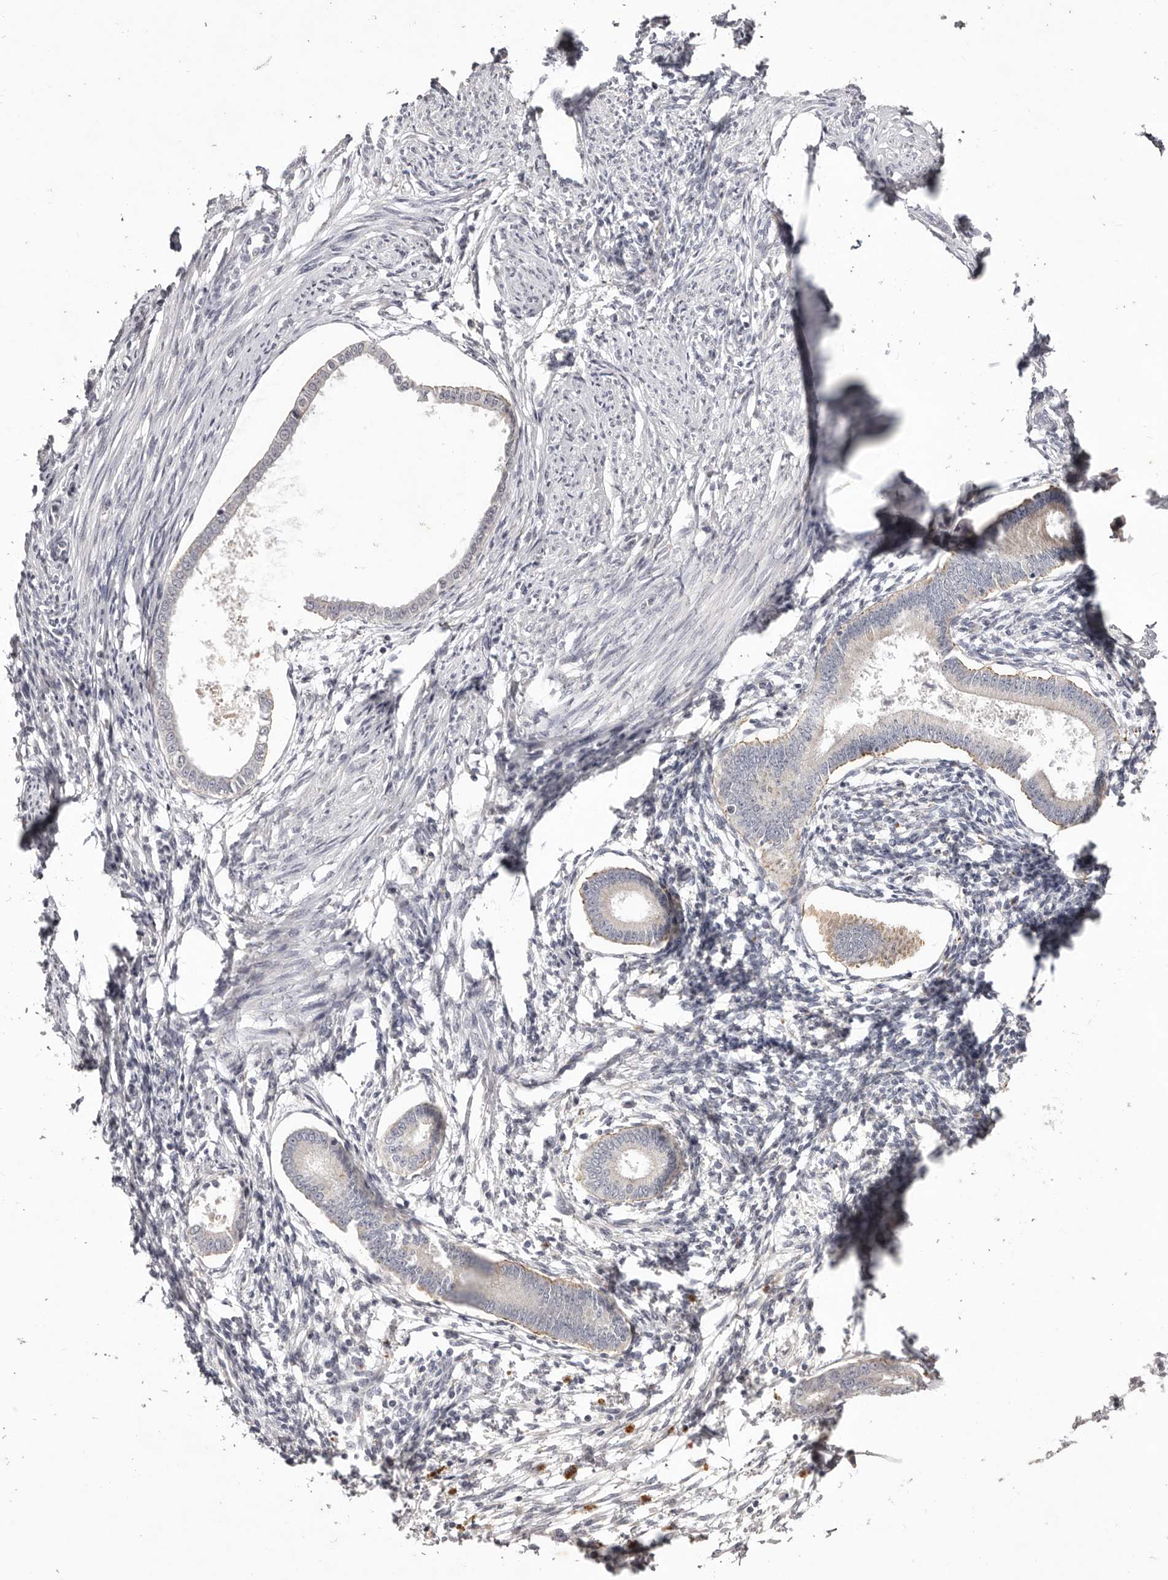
{"staining": {"intensity": "negative", "quantity": "none", "location": "none"}, "tissue": "endometrium", "cell_type": "Cells in endometrial stroma", "image_type": "normal", "snomed": [{"axis": "morphology", "description": "Normal tissue, NOS"}, {"axis": "topography", "description": "Endometrium"}], "caption": "A high-resolution photomicrograph shows immunohistochemistry staining of normal endometrium, which displays no significant positivity in cells in endometrial stroma. (Stains: DAB IHC with hematoxylin counter stain, Microscopy: brightfield microscopy at high magnification).", "gene": "GARNL3", "patient": {"sex": "female", "age": 56}}